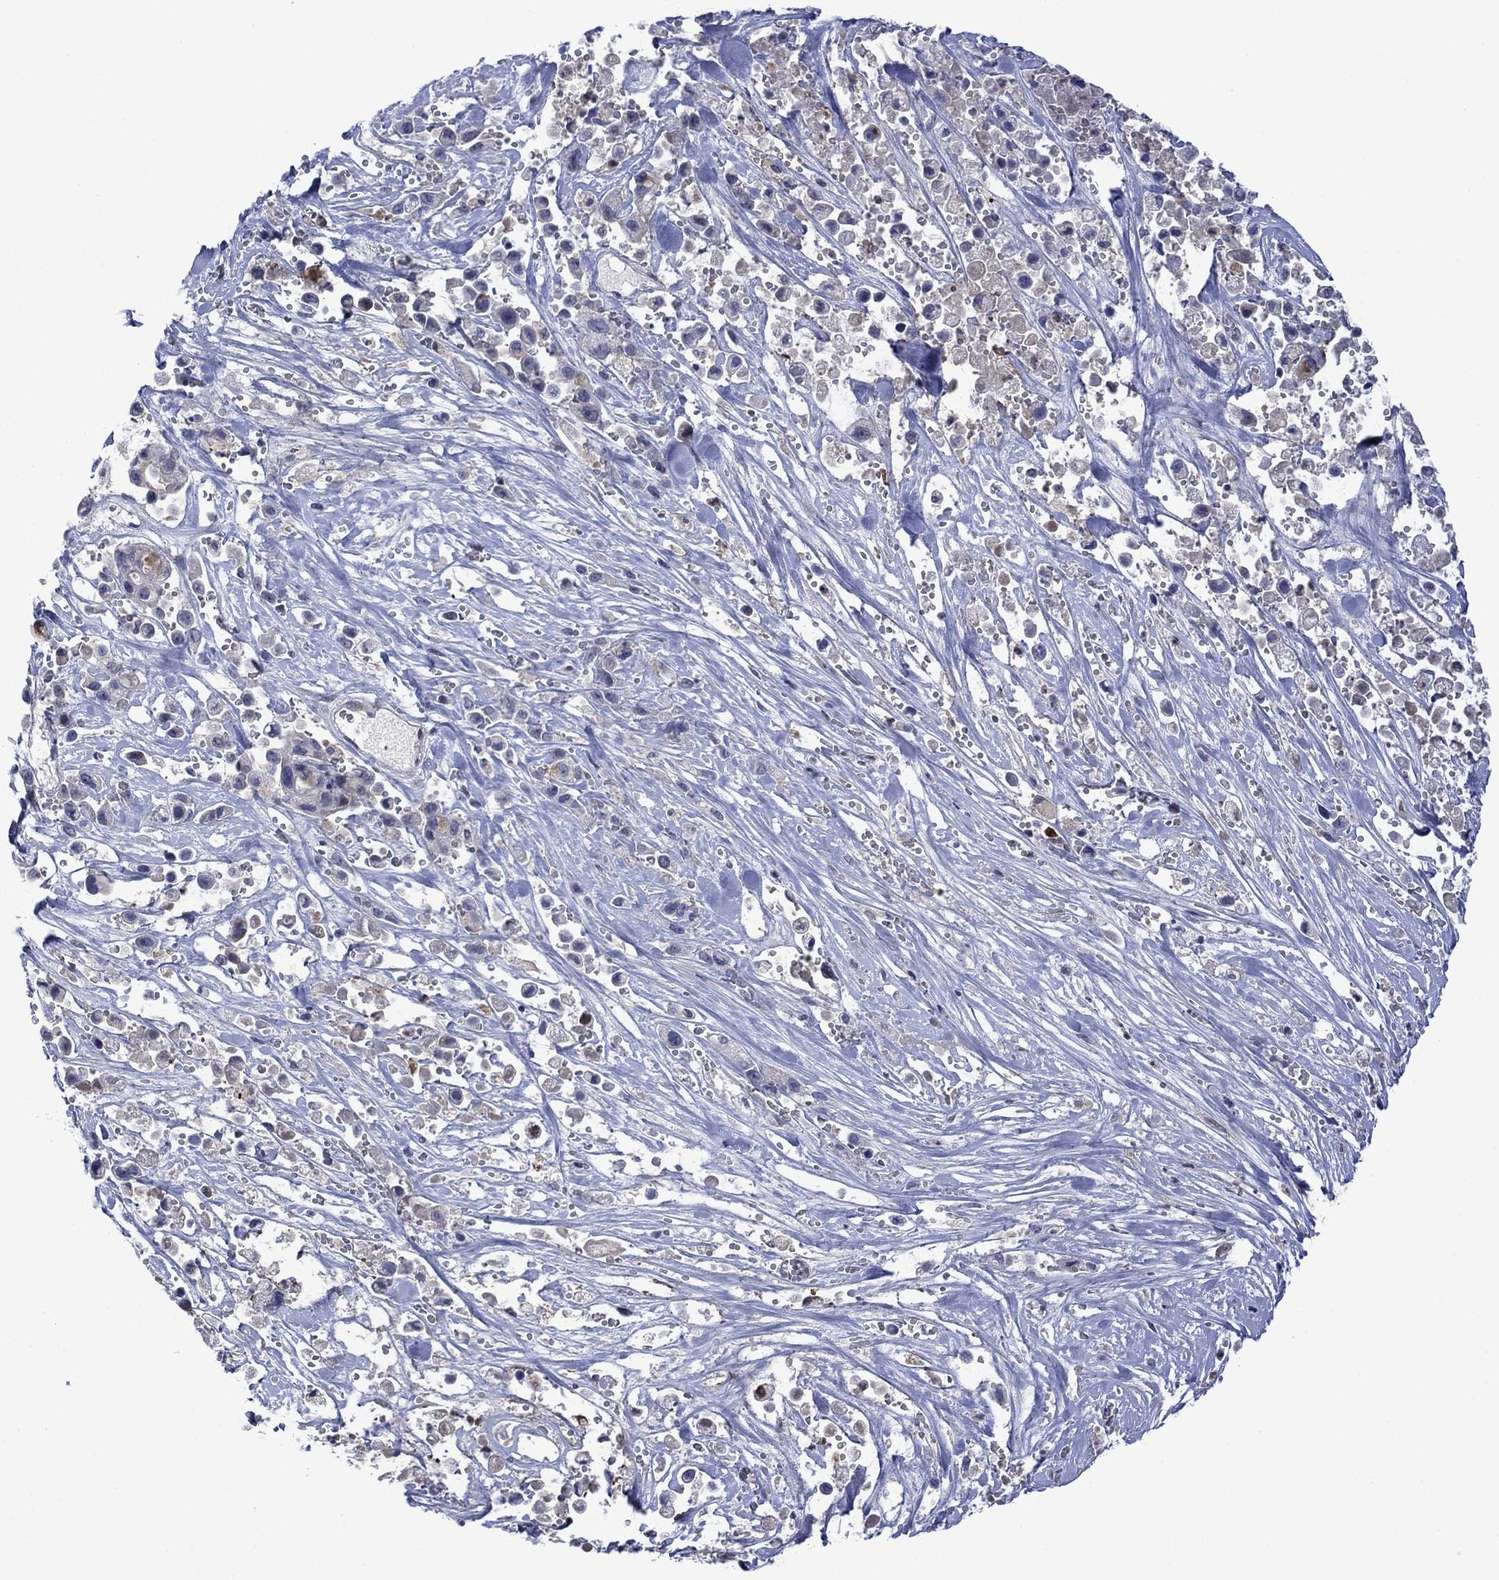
{"staining": {"intensity": "negative", "quantity": "none", "location": "none"}, "tissue": "pancreatic cancer", "cell_type": "Tumor cells", "image_type": "cancer", "snomed": [{"axis": "morphology", "description": "Adenocarcinoma, NOS"}, {"axis": "topography", "description": "Pancreas"}], "caption": "Tumor cells show no significant protein staining in pancreatic adenocarcinoma.", "gene": "AGL", "patient": {"sex": "male", "age": 44}}